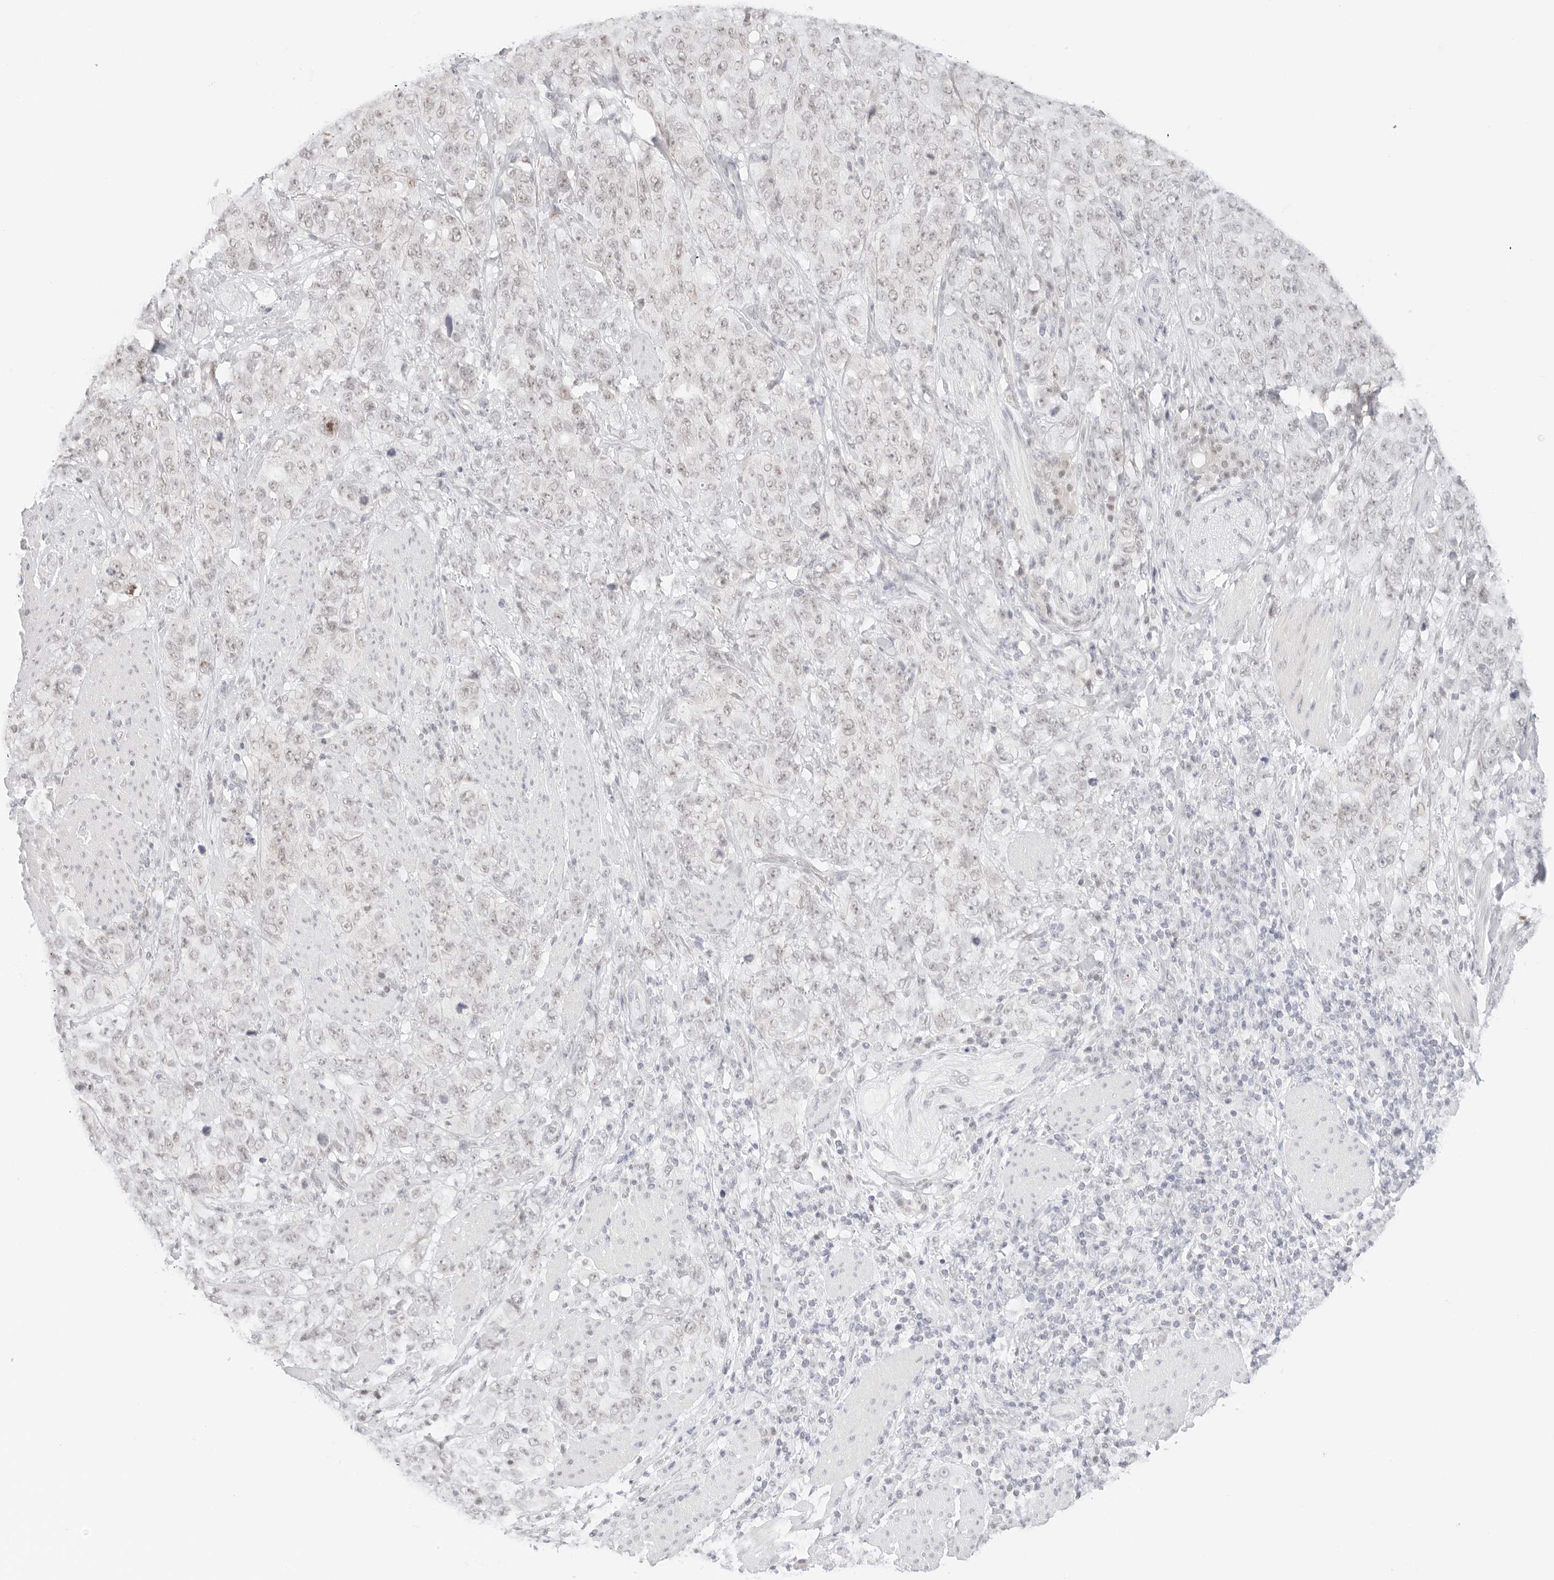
{"staining": {"intensity": "negative", "quantity": "none", "location": "none"}, "tissue": "stomach cancer", "cell_type": "Tumor cells", "image_type": "cancer", "snomed": [{"axis": "morphology", "description": "Adenocarcinoma, NOS"}, {"axis": "topography", "description": "Stomach"}], "caption": "This is an immunohistochemistry image of adenocarcinoma (stomach). There is no positivity in tumor cells.", "gene": "ITGA6", "patient": {"sex": "male", "age": 48}}